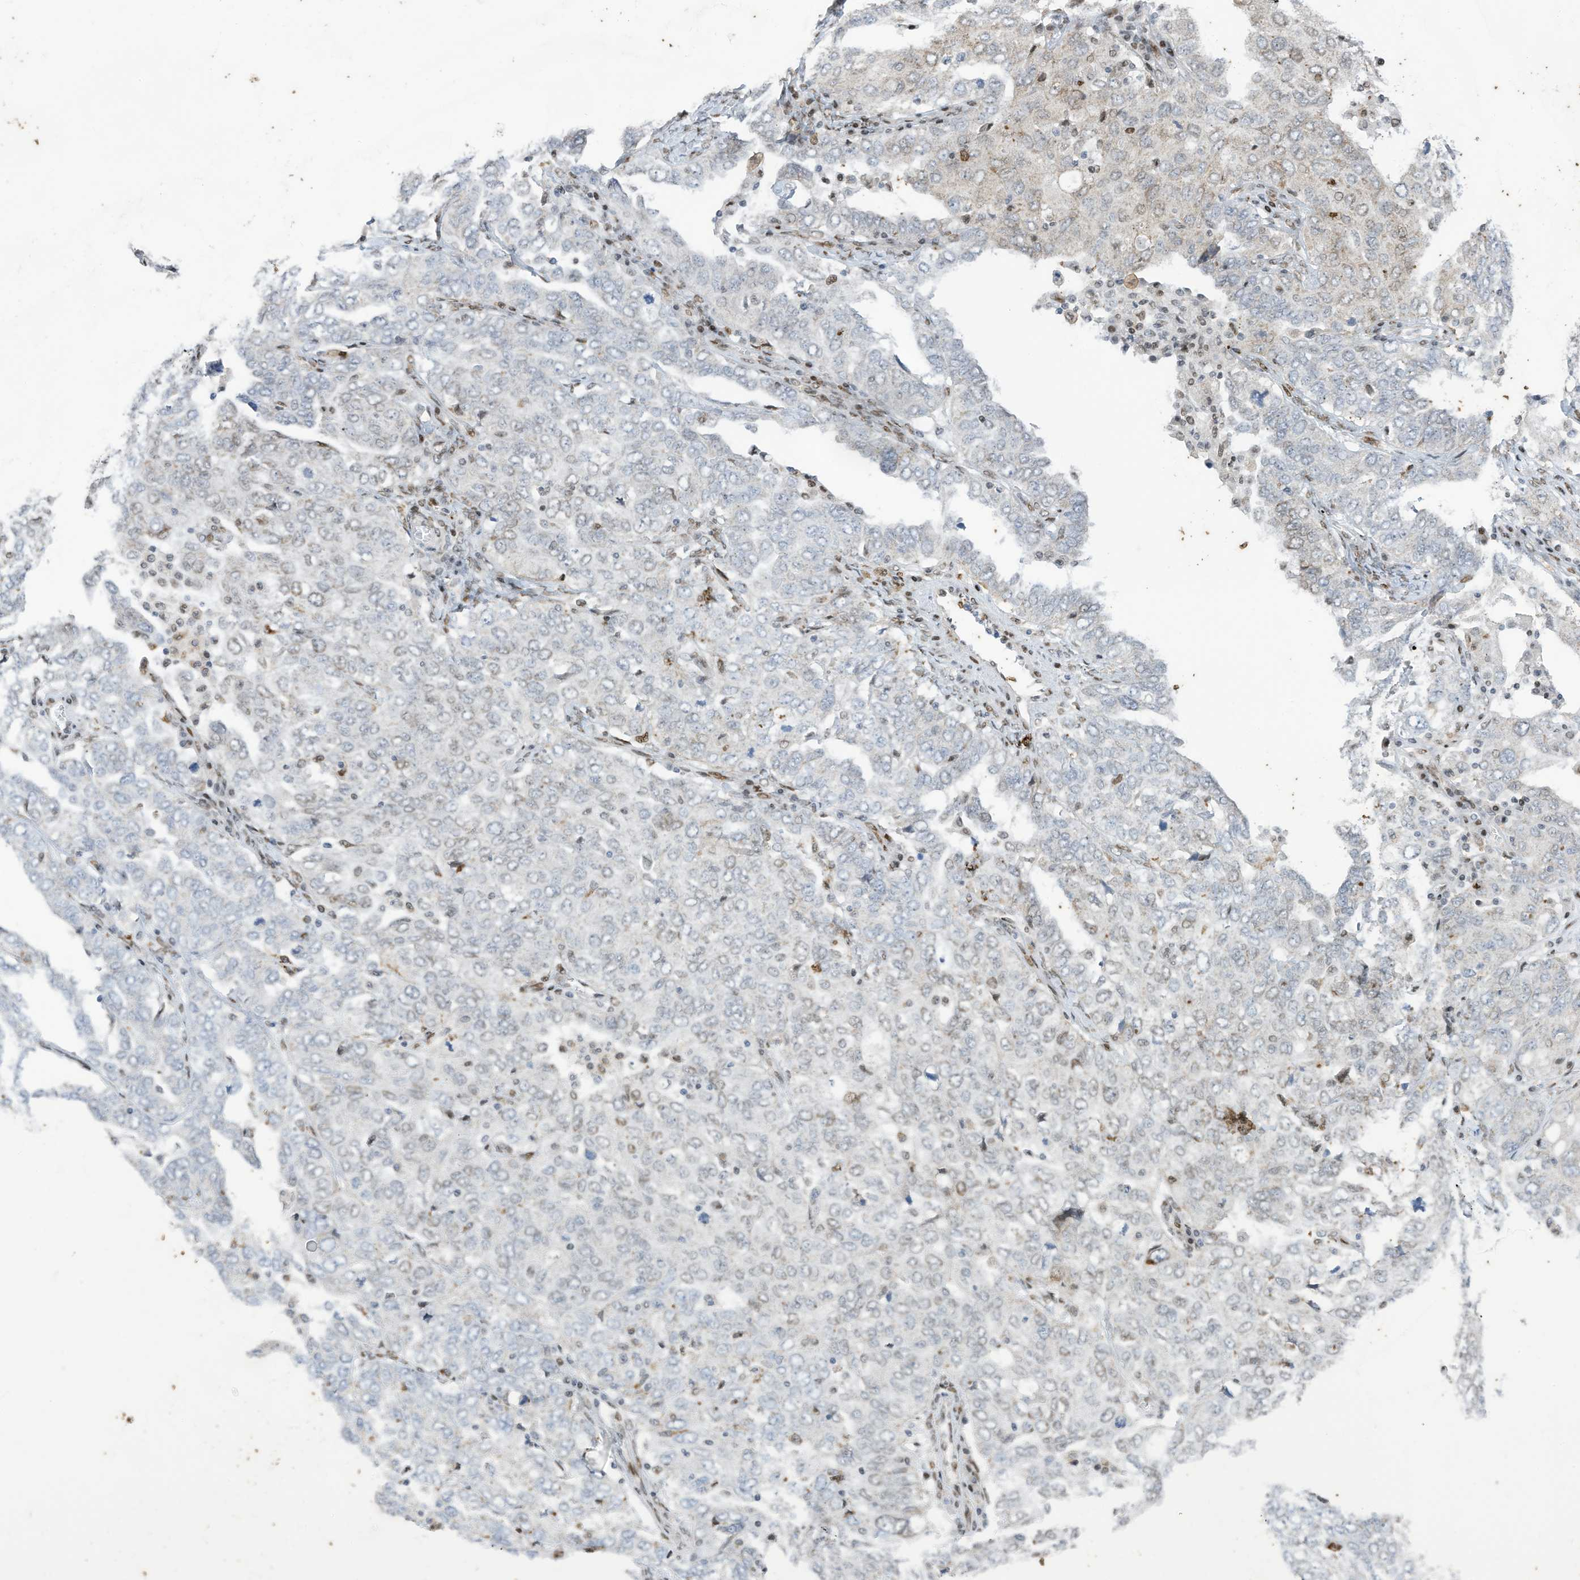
{"staining": {"intensity": "negative", "quantity": "none", "location": "none"}, "tissue": "ovarian cancer", "cell_type": "Tumor cells", "image_type": "cancer", "snomed": [{"axis": "morphology", "description": "Carcinoma, endometroid"}, {"axis": "topography", "description": "Ovary"}], "caption": "Immunohistochemistry of human ovarian cancer (endometroid carcinoma) reveals no staining in tumor cells. The staining was performed using DAB (3,3'-diaminobenzidine) to visualize the protein expression in brown, while the nuclei were stained in blue with hematoxylin (Magnification: 20x).", "gene": "RABL3", "patient": {"sex": "female", "age": 62}}